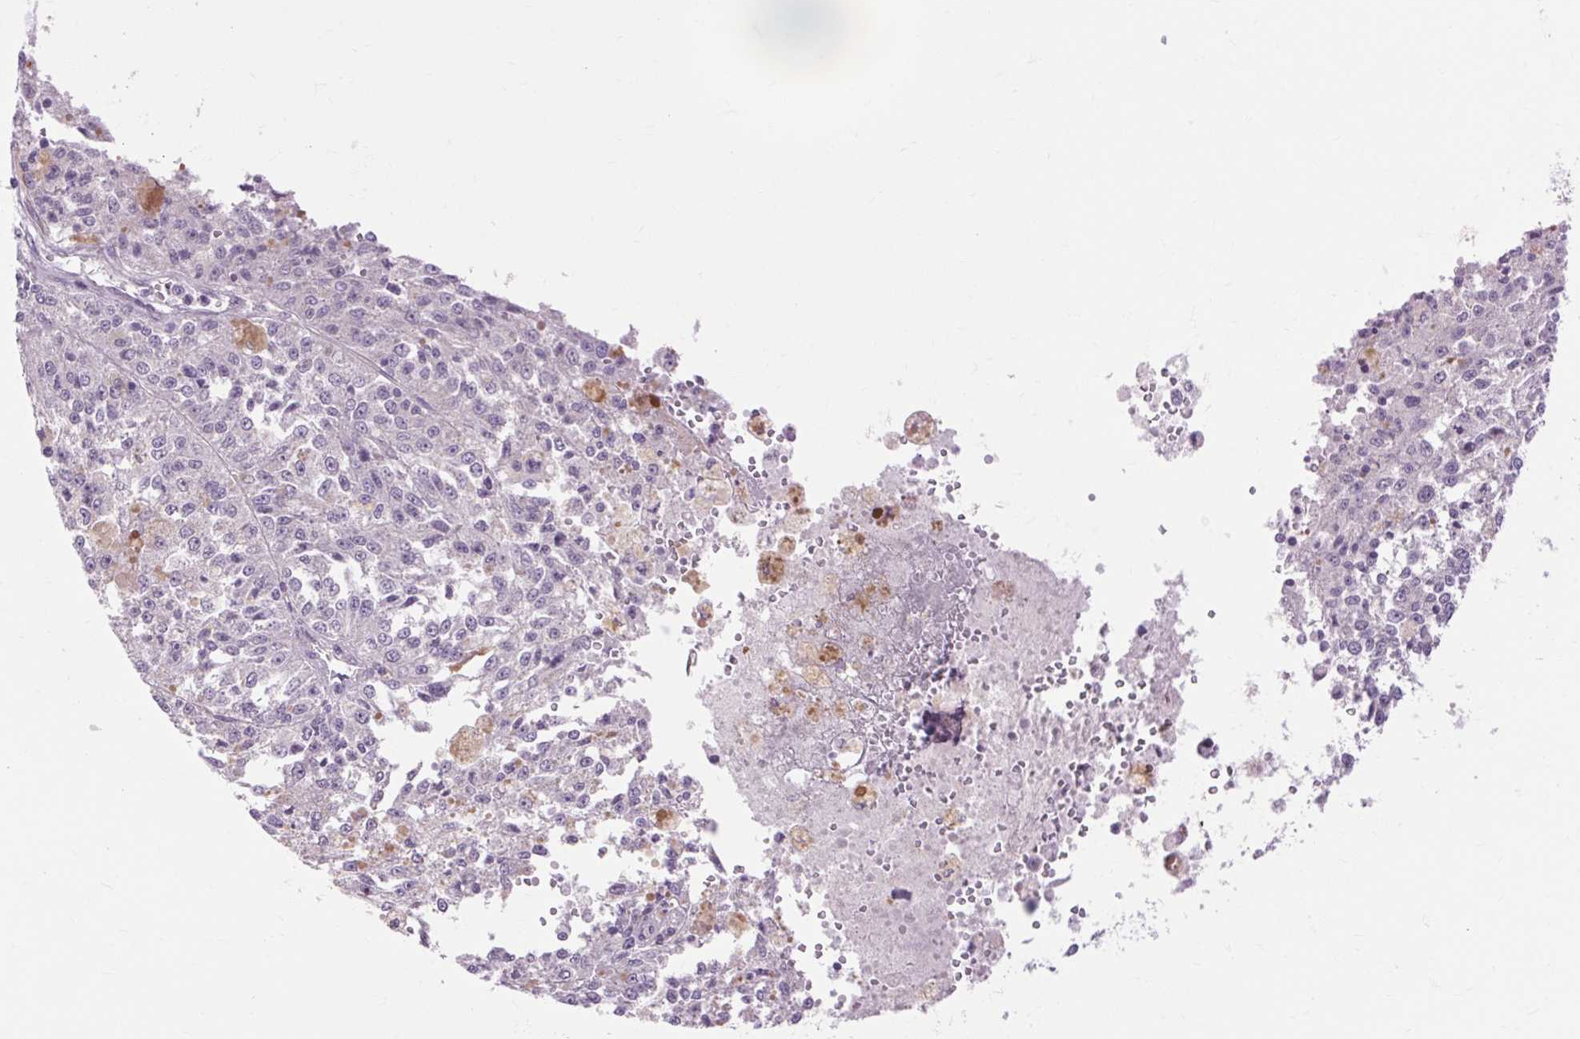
{"staining": {"intensity": "negative", "quantity": "none", "location": "none"}, "tissue": "melanoma", "cell_type": "Tumor cells", "image_type": "cancer", "snomed": [{"axis": "morphology", "description": "Malignant melanoma, Metastatic site"}, {"axis": "topography", "description": "Lymph node"}], "caption": "An IHC image of malignant melanoma (metastatic site) is shown. There is no staining in tumor cells of malignant melanoma (metastatic site). The staining is performed using DAB (3,3'-diaminobenzidine) brown chromogen with nuclei counter-stained in using hematoxylin.", "gene": "SOWAHC", "patient": {"sex": "female", "age": 64}}